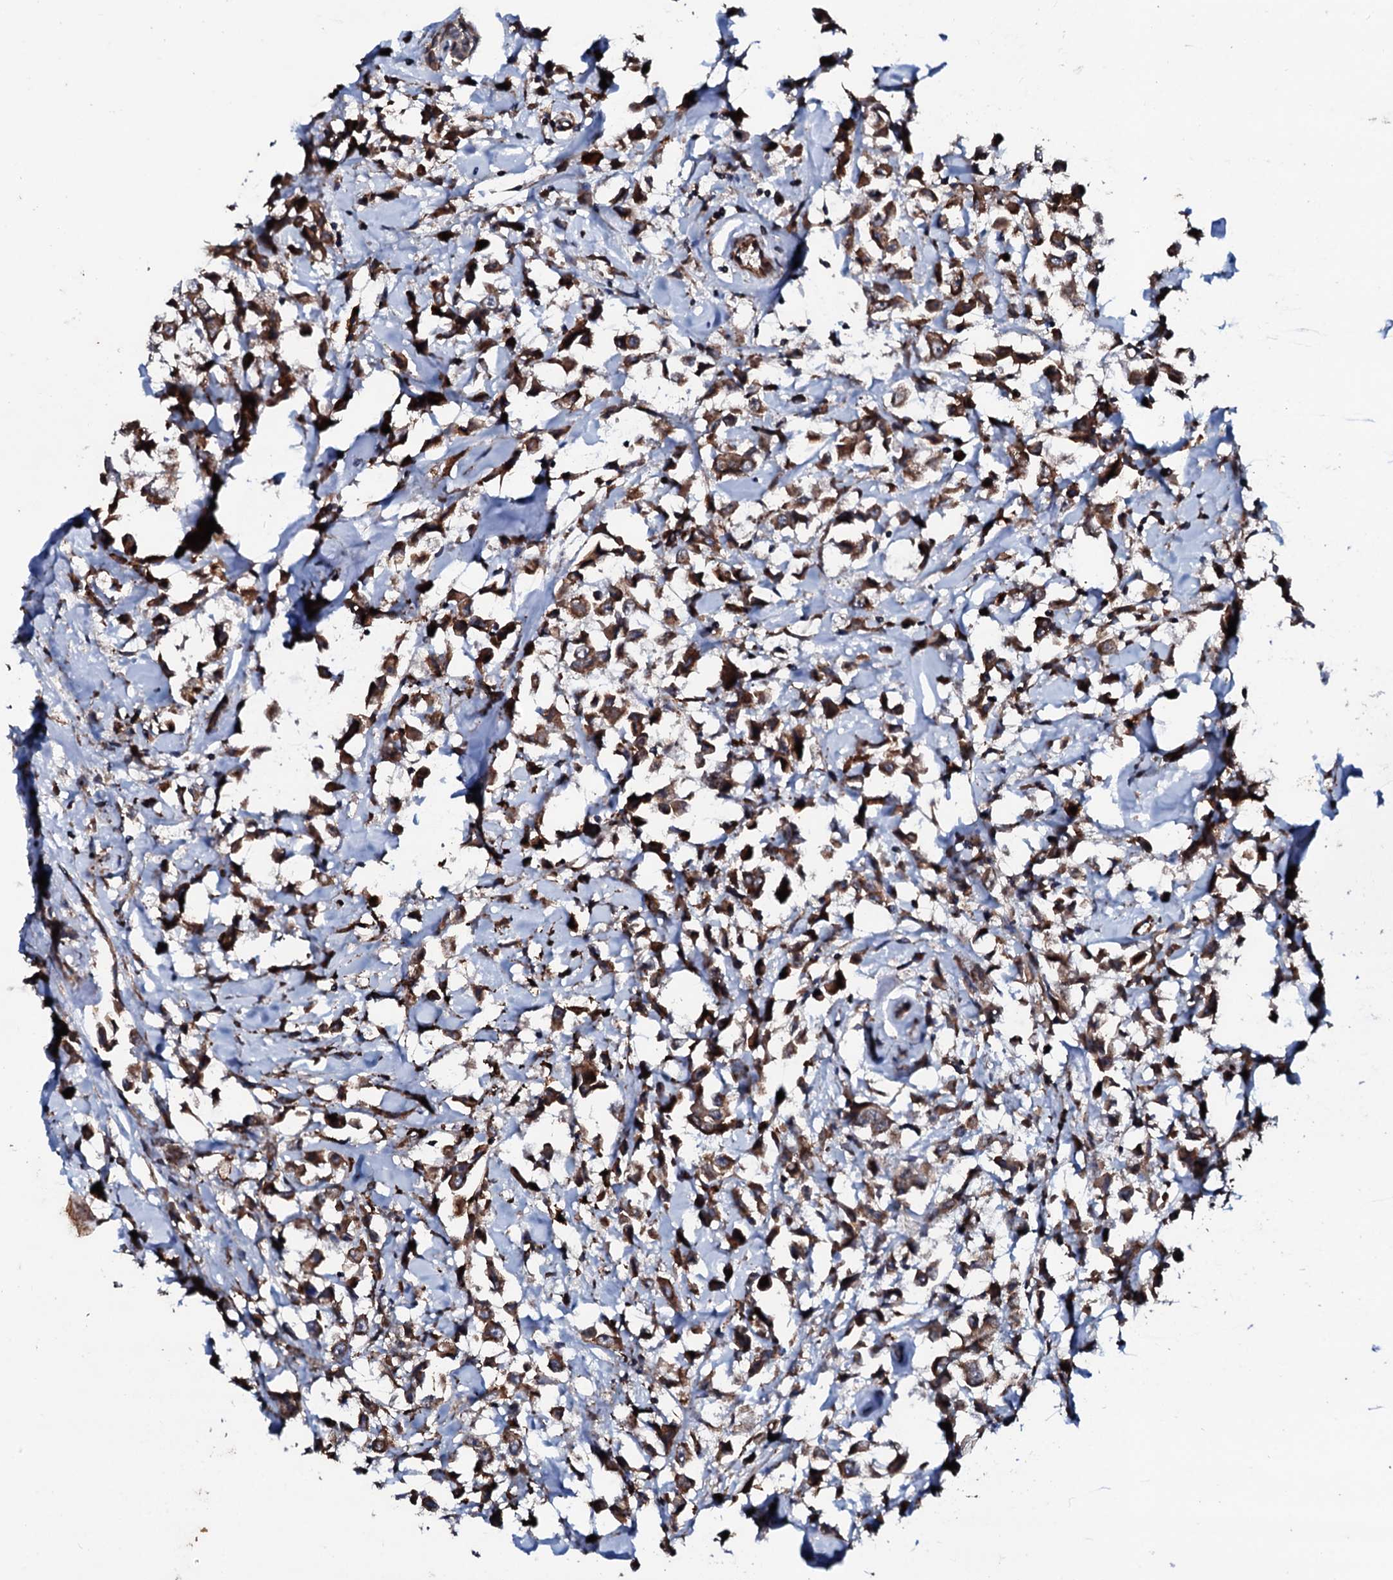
{"staining": {"intensity": "strong", "quantity": ">75%", "location": "cytoplasmic/membranous"}, "tissue": "breast cancer", "cell_type": "Tumor cells", "image_type": "cancer", "snomed": [{"axis": "morphology", "description": "Duct carcinoma"}, {"axis": "topography", "description": "Breast"}], "caption": "The micrograph reveals staining of breast infiltrating ductal carcinoma, revealing strong cytoplasmic/membranous protein expression (brown color) within tumor cells. (brown staining indicates protein expression, while blue staining denotes nuclei).", "gene": "SDHAF2", "patient": {"sex": "female", "age": 61}}